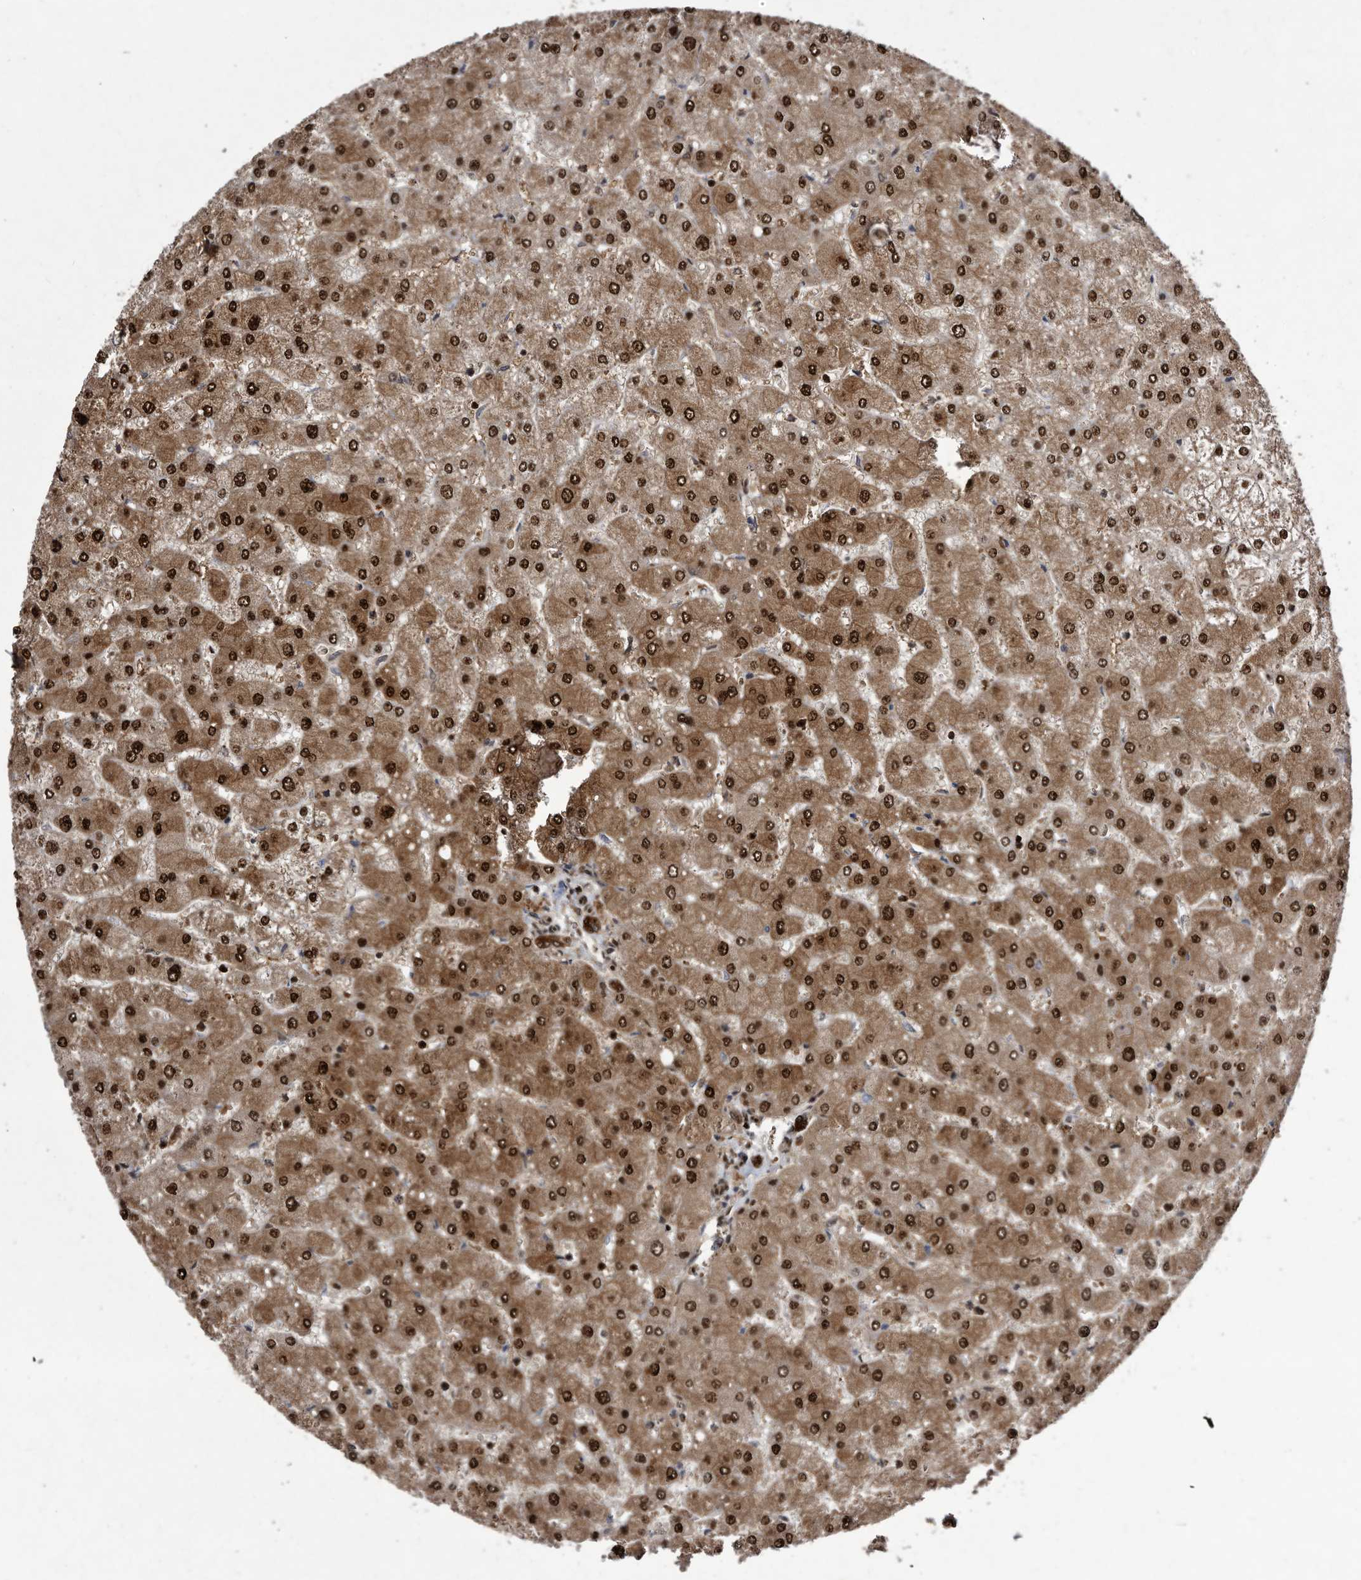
{"staining": {"intensity": "strong", "quantity": ">75%", "location": "cytoplasmic/membranous,nuclear"}, "tissue": "liver", "cell_type": "Cholangiocytes", "image_type": "normal", "snomed": [{"axis": "morphology", "description": "Normal tissue, NOS"}, {"axis": "topography", "description": "Liver"}], "caption": "Immunohistochemistry photomicrograph of normal liver: human liver stained using IHC shows high levels of strong protein expression localized specifically in the cytoplasmic/membranous,nuclear of cholangiocytes, appearing as a cytoplasmic/membranous,nuclear brown color.", "gene": "RAD23B", "patient": {"sex": "male", "age": 55}}